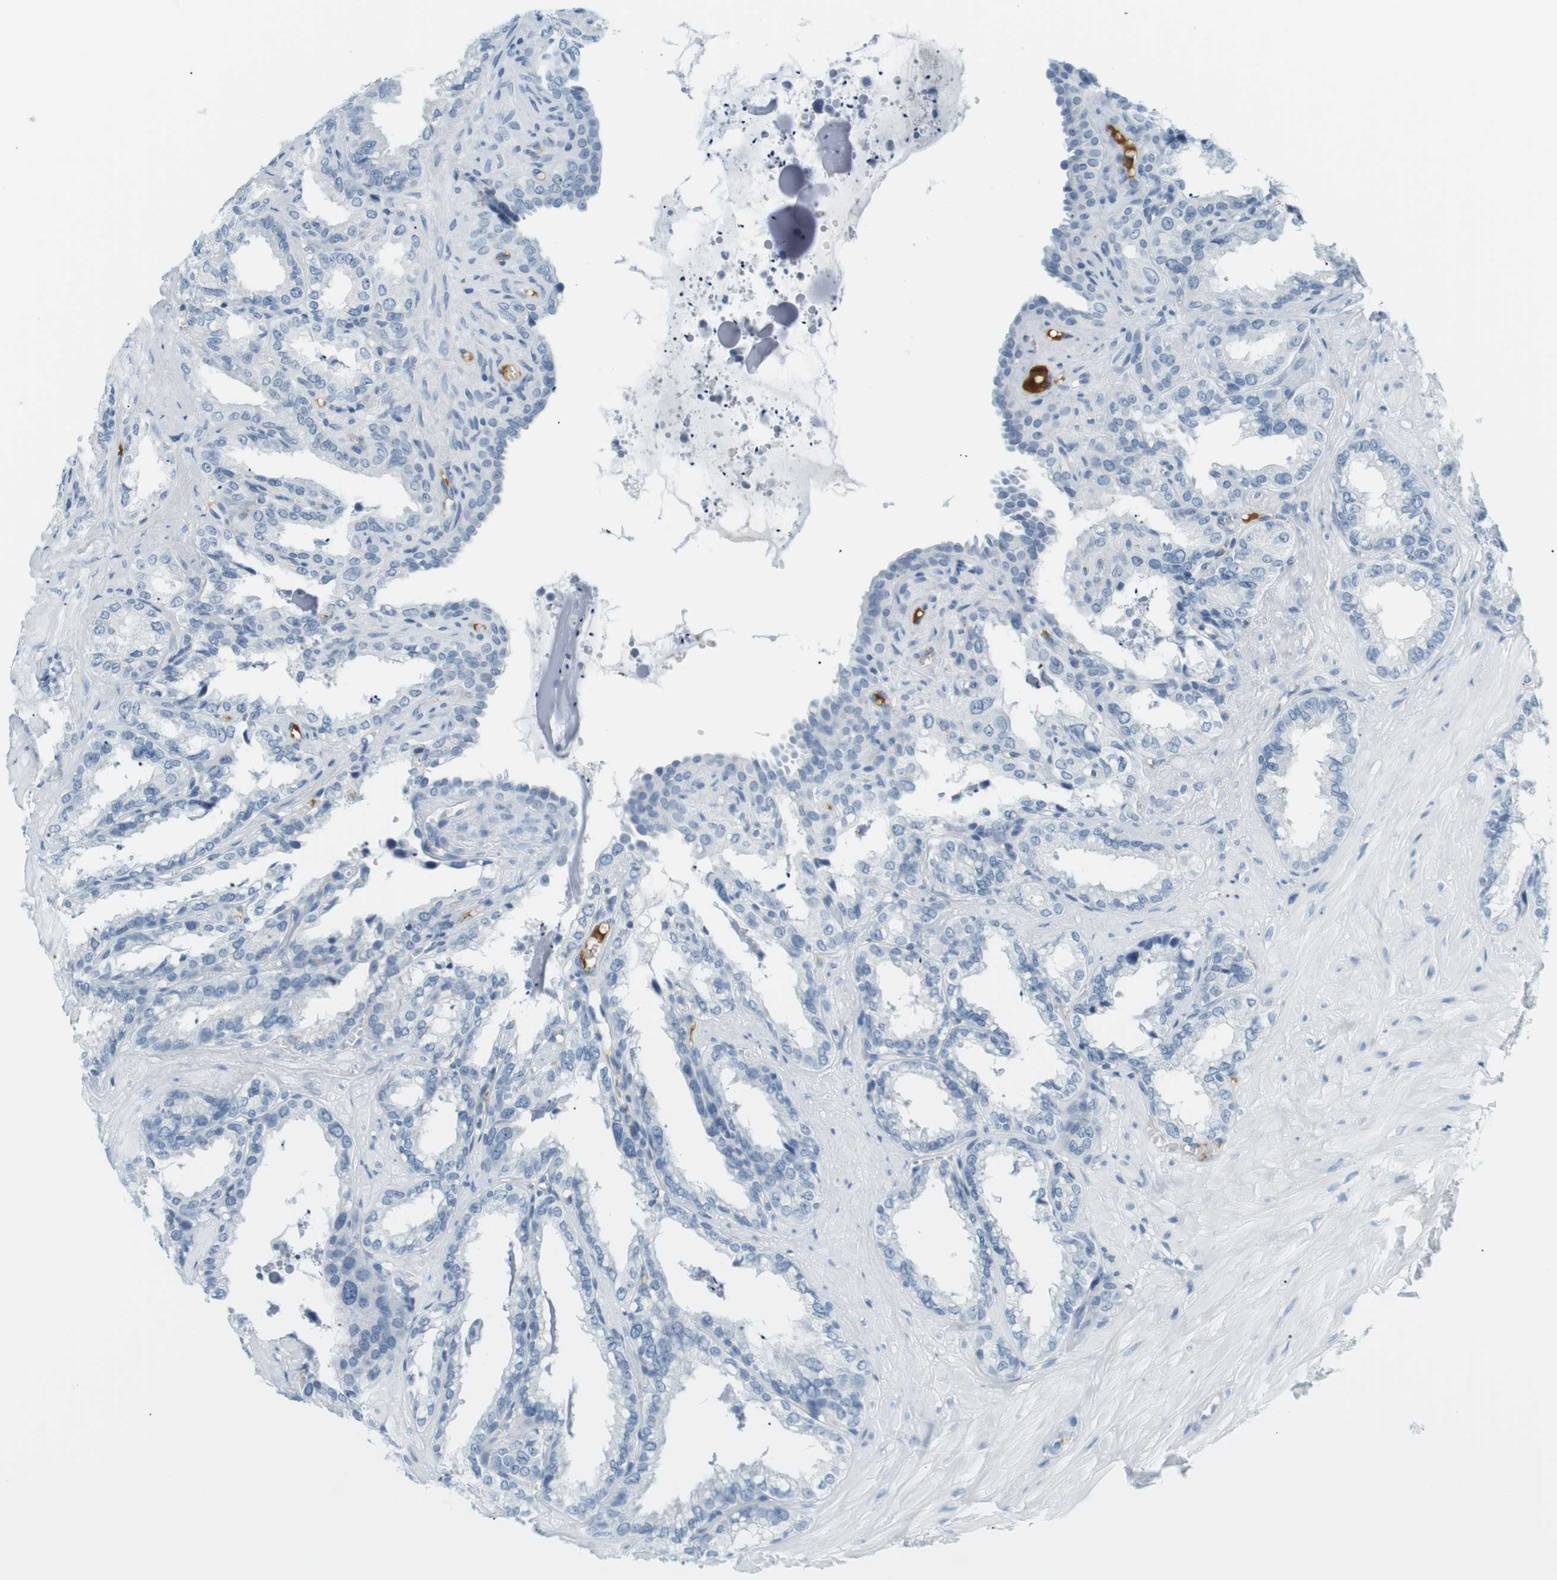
{"staining": {"intensity": "negative", "quantity": "none", "location": "none"}, "tissue": "seminal vesicle", "cell_type": "Glandular cells", "image_type": "normal", "snomed": [{"axis": "morphology", "description": "Normal tissue, NOS"}, {"axis": "topography", "description": "Seminal veicle"}], "caption": "DAB immunohistochemical staining of unremarkable seminal vesicle exhibits no significant staining in glandular cells. (Stains: DAB (3,3'-diaminobenzidine) immunohistochemistry with hematoxylin counter stain, Microscopy: brightfield microscopy at high magnification).", "gene": "APOB", "patient": {"sex": "male", "age": 64}}